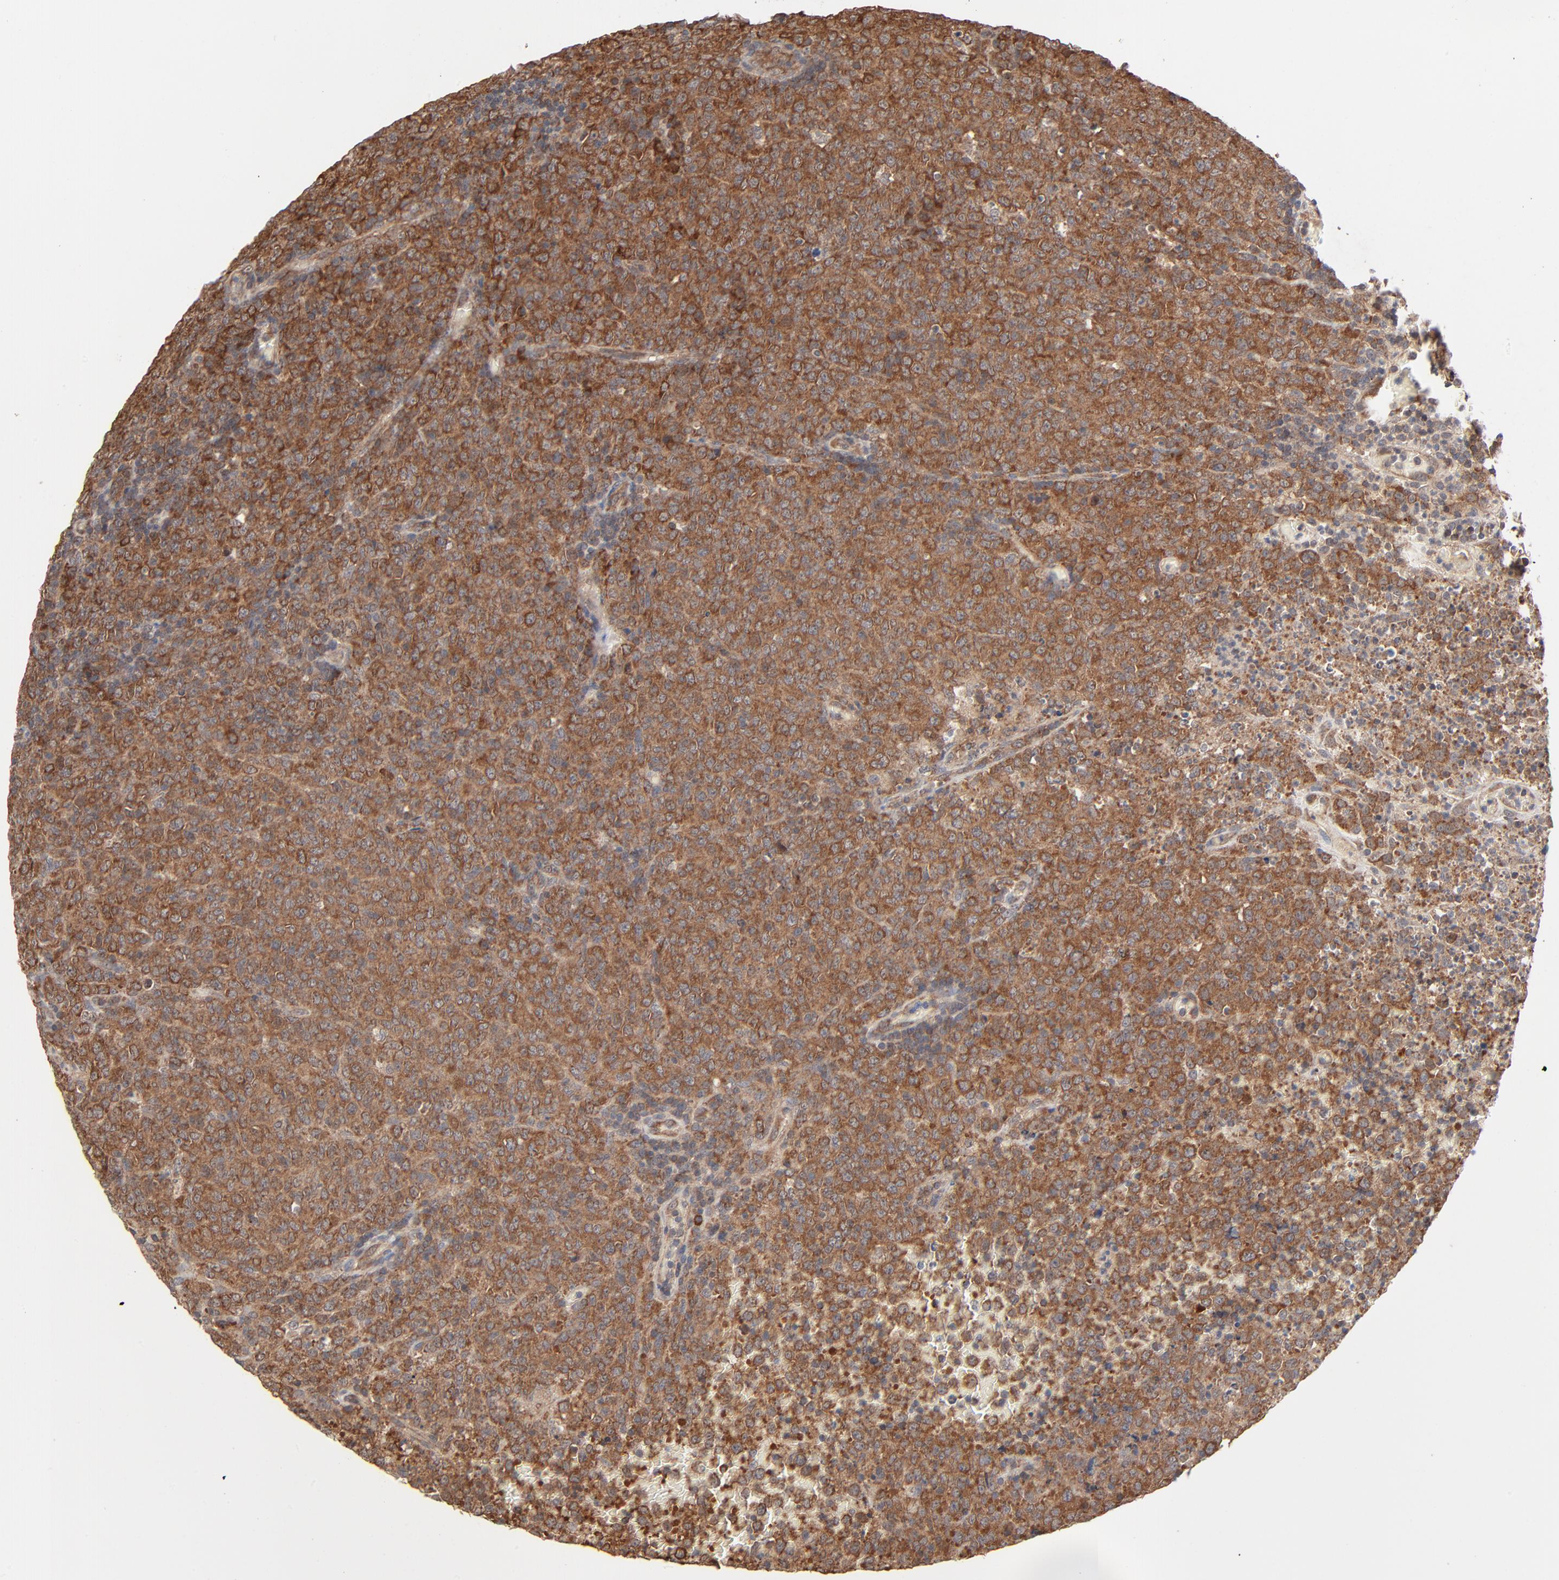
{"staining": {"intensity": "strong", "quantity": ">75%", "location": "cytoplasmic/membranous"}, "tissue": "lymphoma", "cell_type": "Tumor cells", "image_type": "cancer", "snomed": [{"axis": "morphology", "description": "Malignant lymphoma, non-Hodgkin's type, High grade"}, {"axis": "topography", "description": "Tonsil"}], "caption": "An IHC image of tumor tissue is shown. Protein staining in brown shows strong cytoplasmic/membranous positivity in malignant lymphoma, non-Hodgkin's type (high-grade) within tumor cells.", "gene": "ABLIM3", "patient": {"sex": "female", "age": 36}}